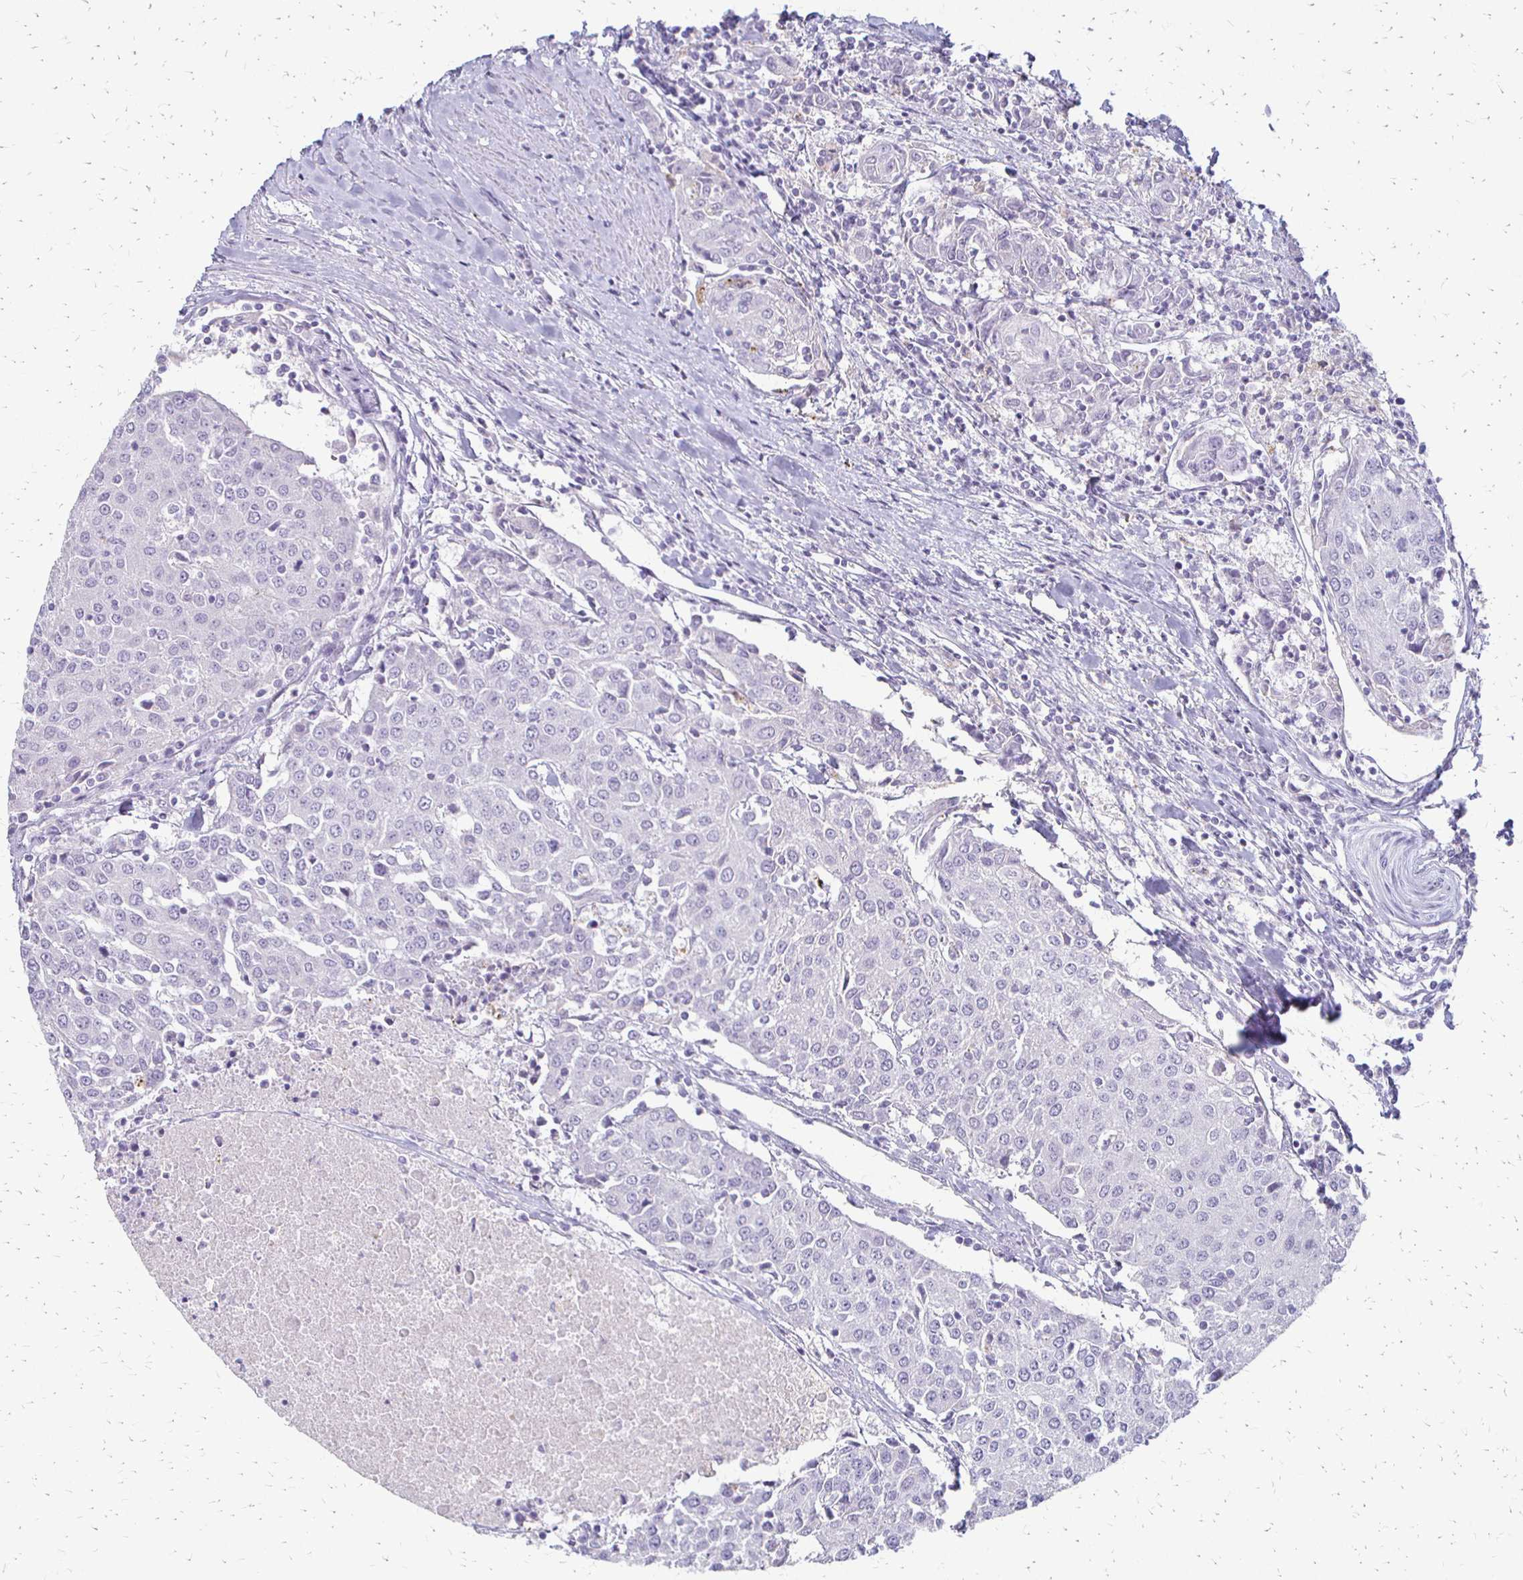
{"staining": {"intensity": "negative", "quantity": "none", "location": "none"}, "tissue": "urothelial cancer", "cell_type": "Tumor cells", "image_type": "cancer", "snomed": [{"axis": "morphology", "description": "Urothelial carcinoma, High grade"}, {"axis": "topography", "description": "Urinary bladder"}], "caption": "Protein analysis of urothelial cancer reveals no significant positivity in tumor cells.", "gene": "ACP5", "patient": {"sex": "female", "age": 85}}